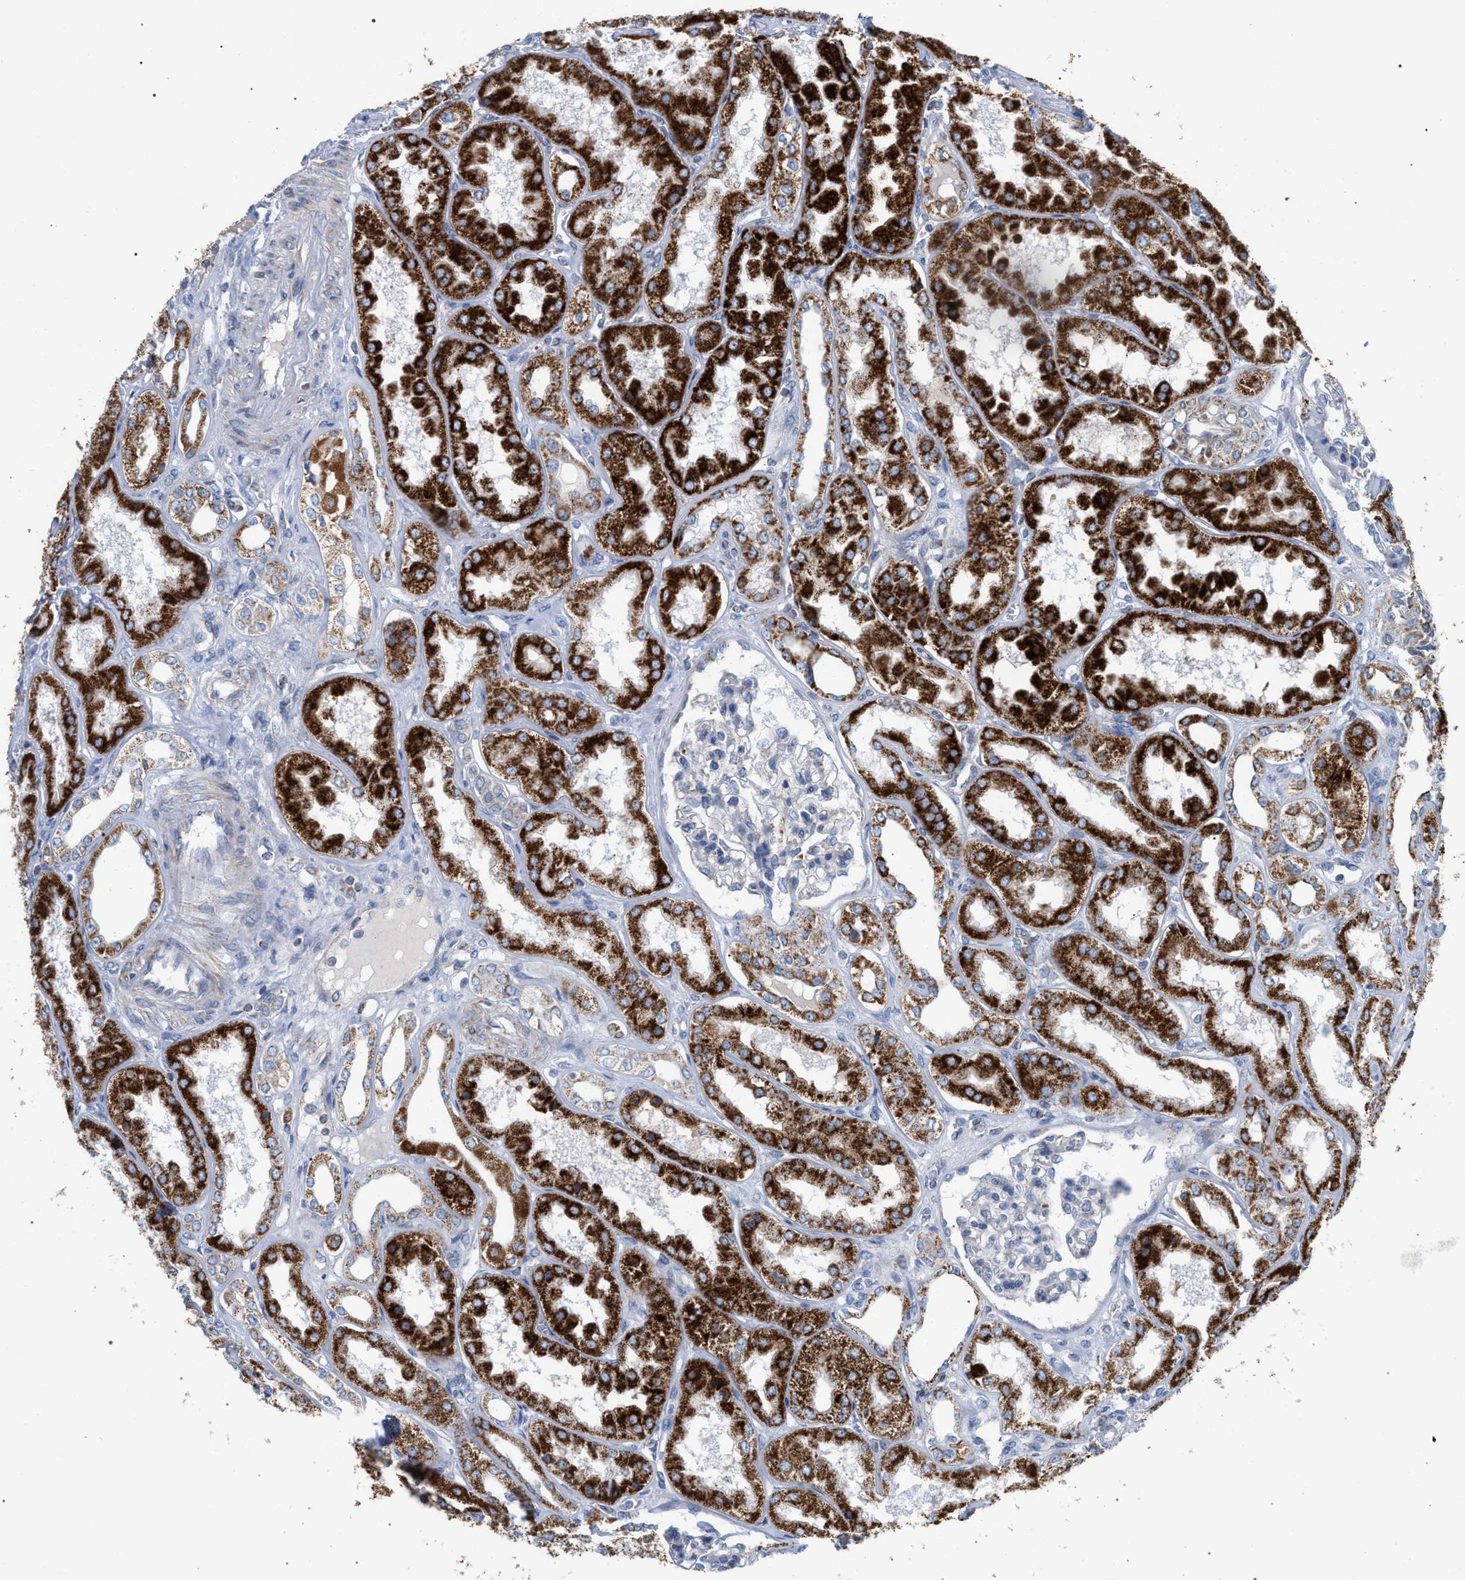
{"staining": {"intensity": "negative", "quantity": "none", "location": "none"}, "tissue": "kidney", "cell_type": "Cells in glomeruli", "image_type": "normal", "snomed": [{"axis": "morphology", "description": "Normal tissue, NOS"}, {"axis": "topography", "description": "Kidney"}], "caption": "Immunohistochemical staining of normal kidney displays no significant positivity in cells in glomeruli. (DAB (3,3'-diaminobenzidine) immunohistochemistry with hematoxylin counter stain).", "gene": "ECI2", "patient": {"sex": "female", "age": 56}}